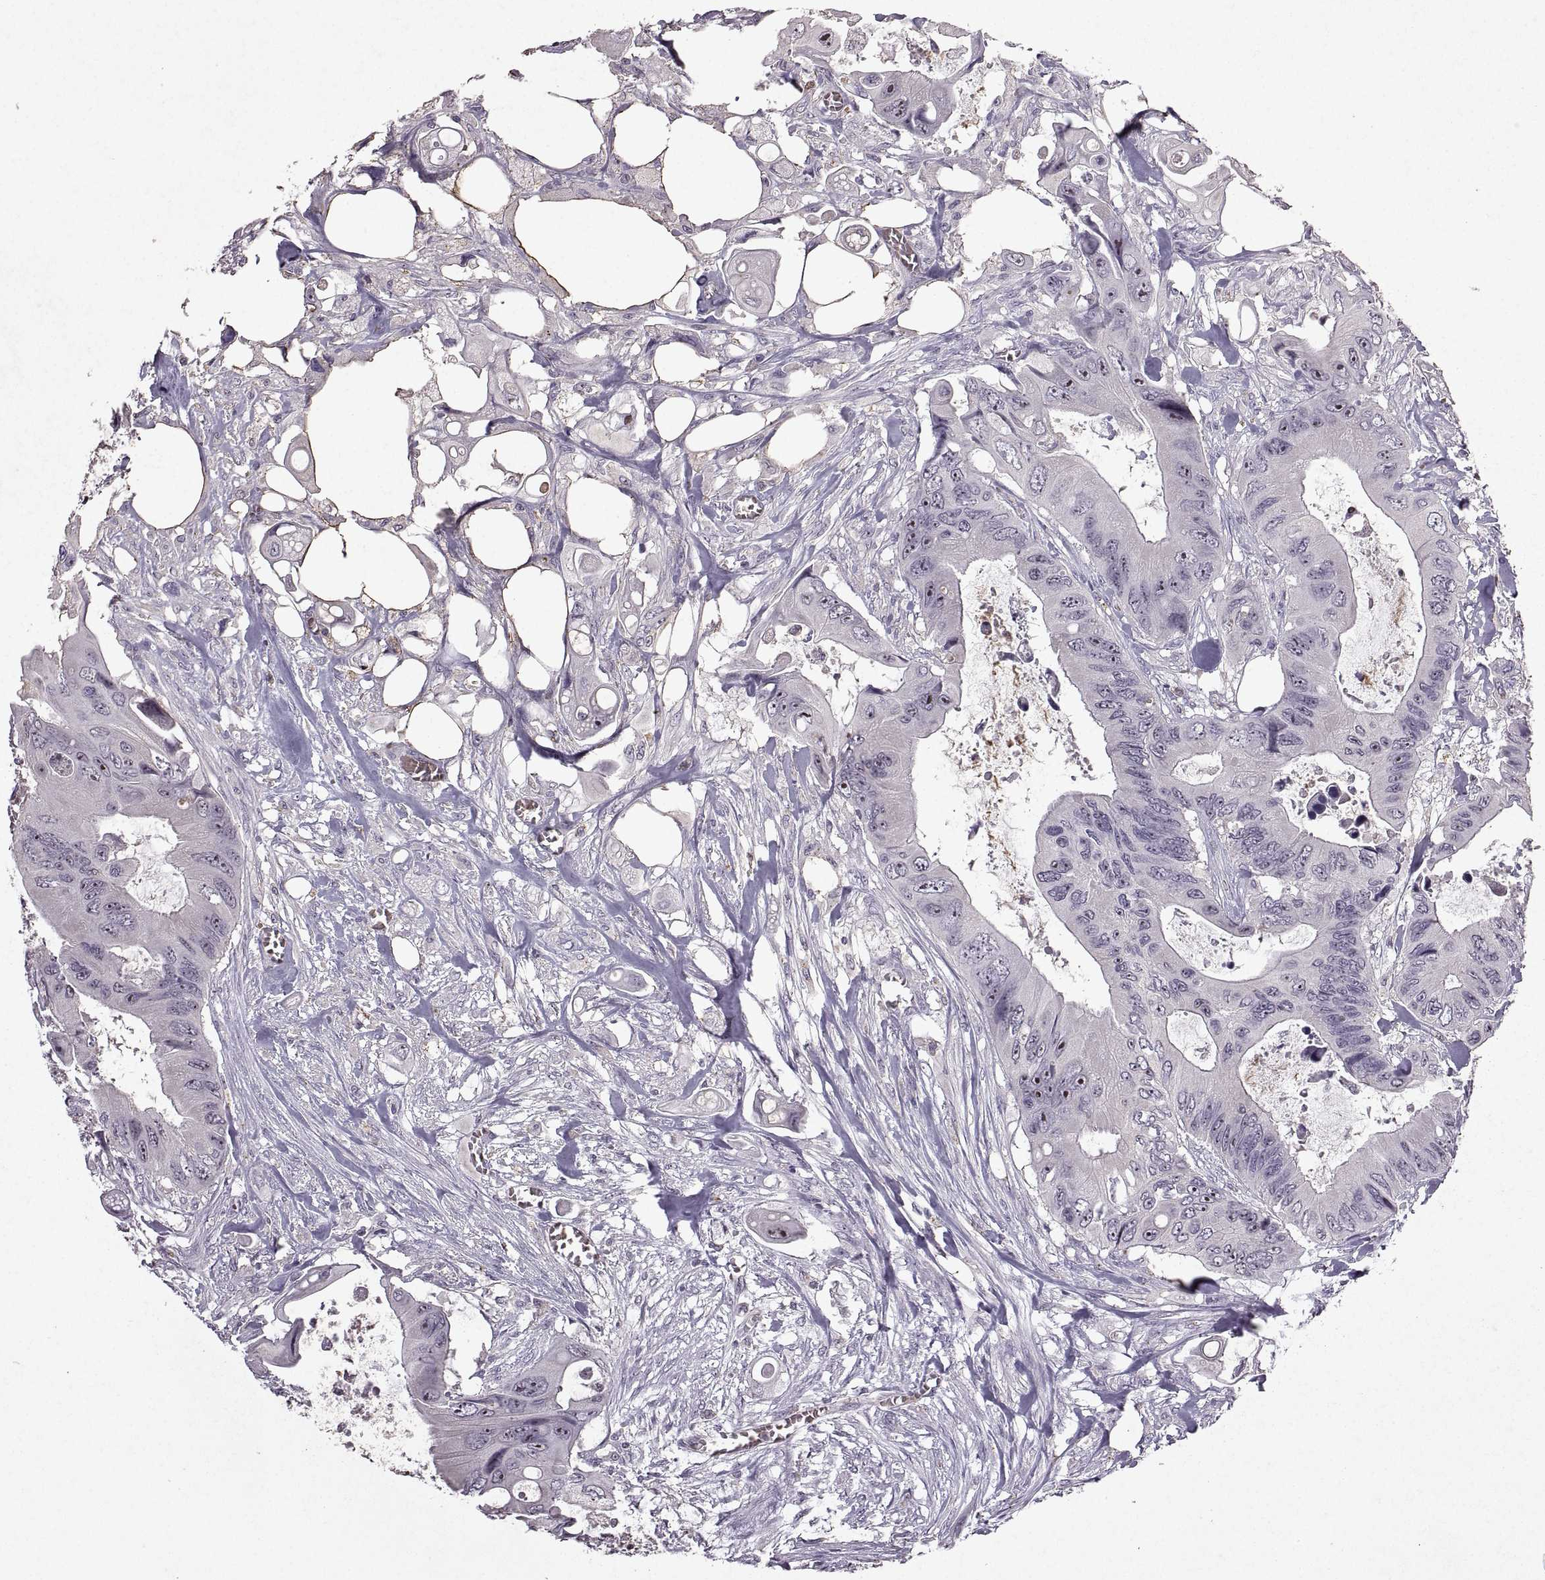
{"staining": {"intensity": "strong", "quantity": "<25%", "location": "nuclear"}, "tissue": "colorectal cancer", "cell_type": "Tumor cells", "image_type": "cancer", "snomed": [{"axis": "morphology", "description": "Adenocarcinoma, NOS"}, {"axis": "topography", "description": "Rectum"}], "caption": "Colorectal cancer (adenocarcinoma) stained with DAB immunohistochemistry (IHC) exhibits medium levels of strong nuclear positivity in approximately <25% of tumor cells.", "gene": "SINHCAF", "patient": {"sex": "male", "age": 63}}